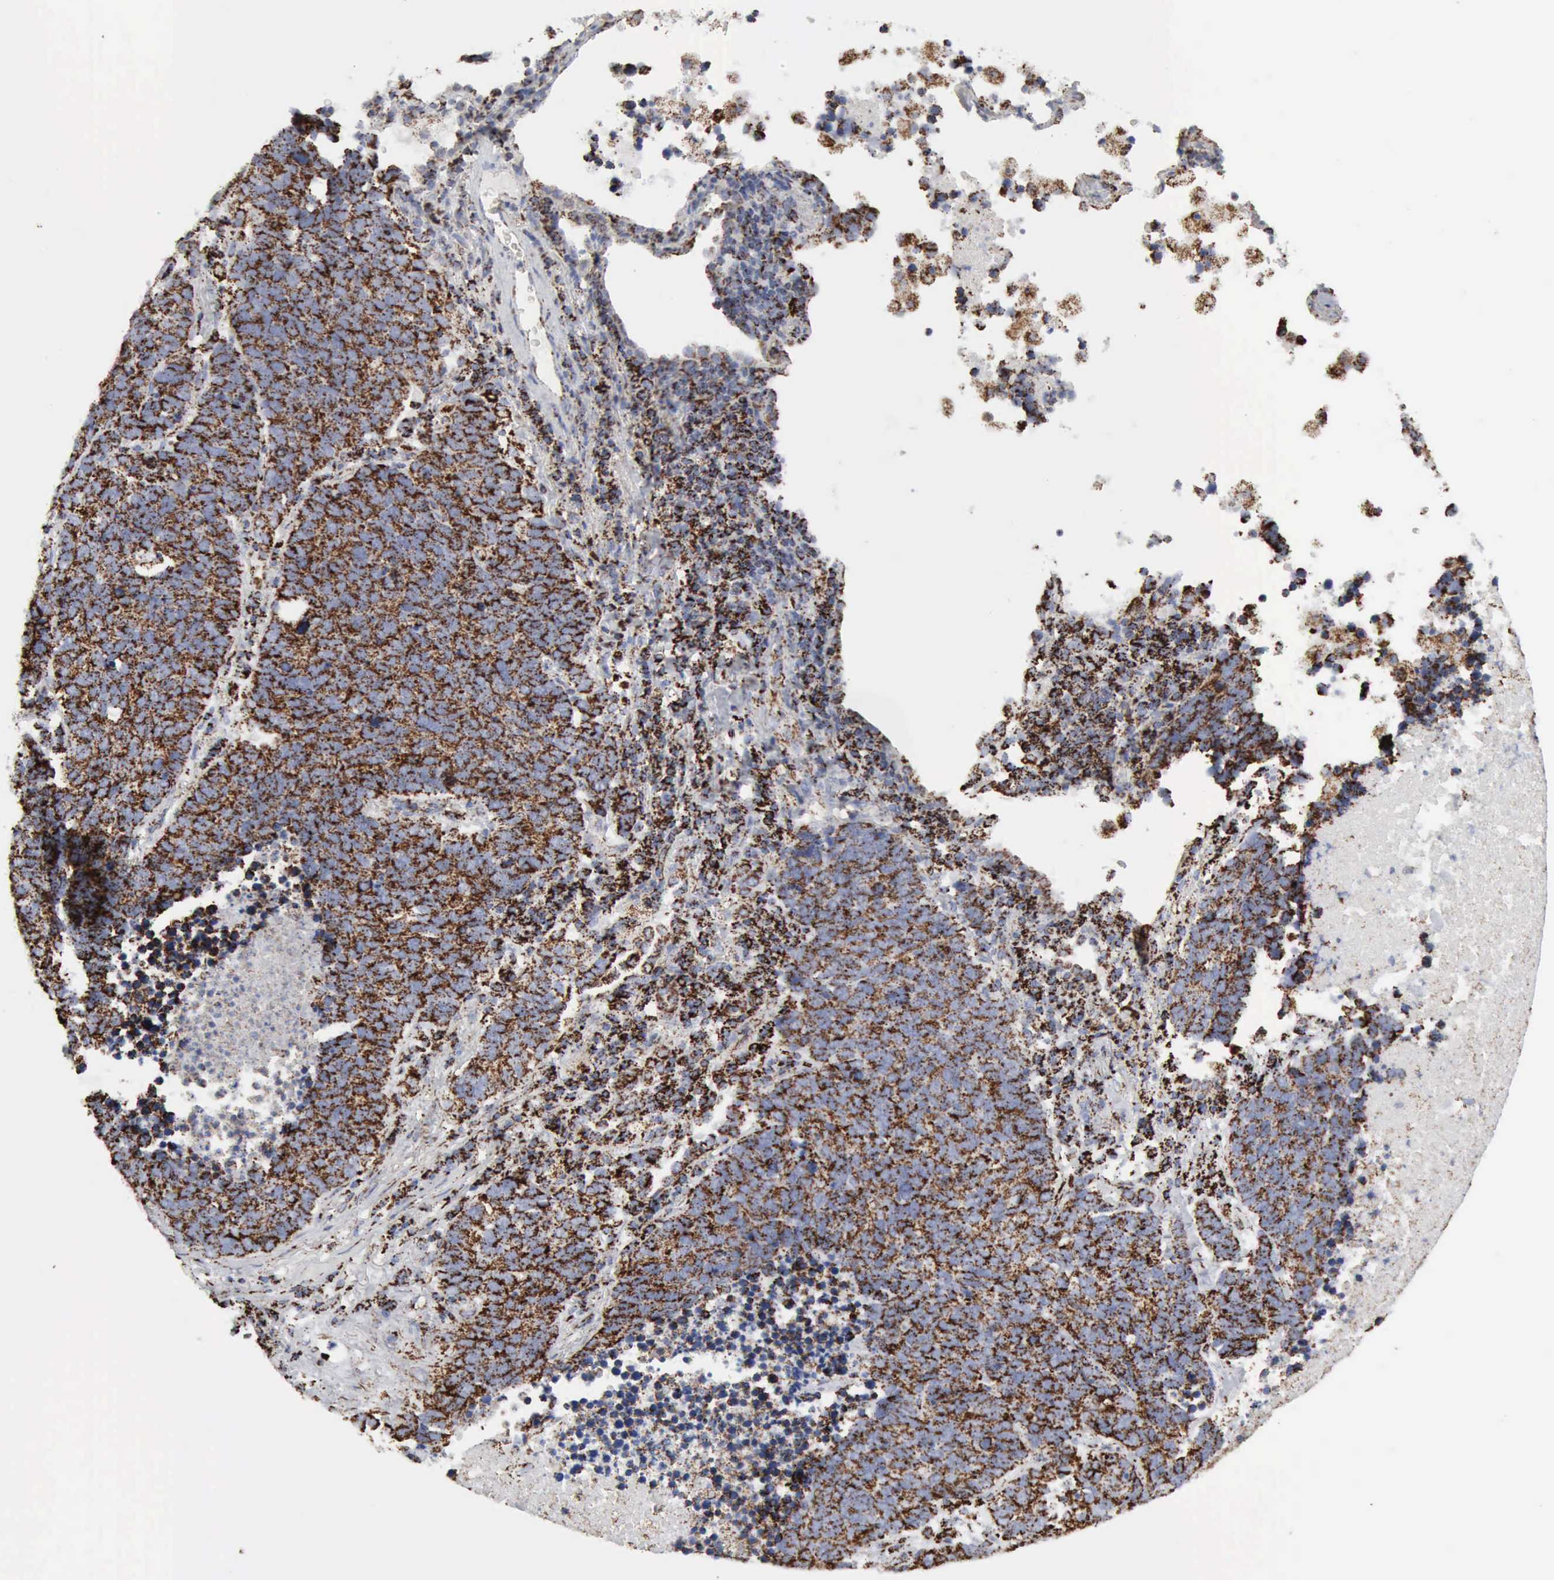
{"staining": {"intensity": "moderate", "quantity": ">75%", "location": "cytoplasmic/membranous"}, "tissue": "lung cancer", "cell_type": "Tumor cells", "image_type": "cancer", "snomed": [{"axis": "morphology", "description": "Neoplasm, malignant, NOS"}, {"axis": "topography", "description": "Lung"}], "caption": "Moderate cytoplasmic/membranous protein expression is identified in approximately >75% of tumor cells in lung cancer.", "gene": "ACO2", "patient": {"sex": "female", "age": 75}}